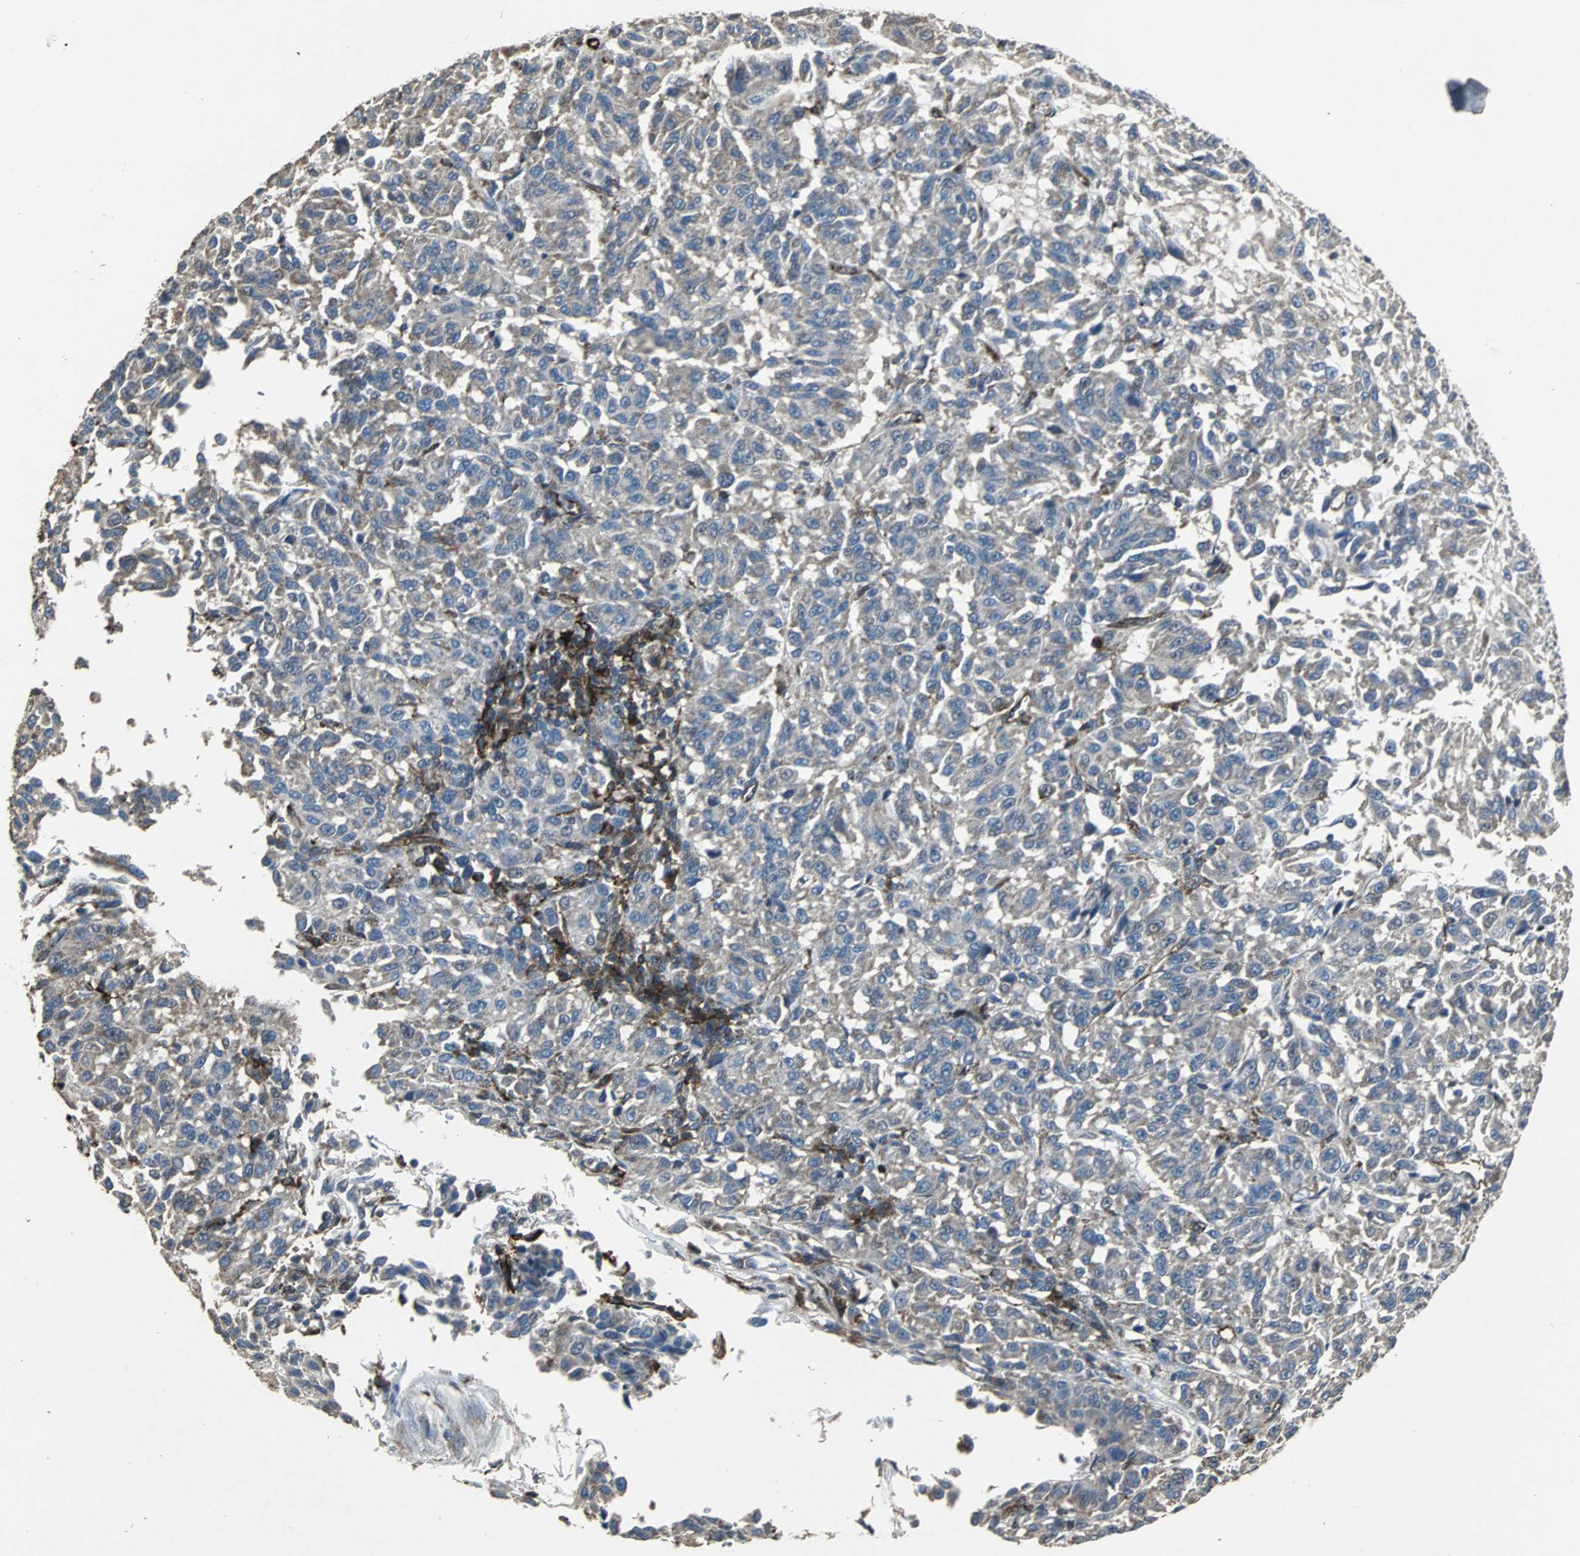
{"staining": {"intensity": "negative", "quantity": "none", "location": "none"}, "tissue": "melanoma", "cell_type": "Tumor cells", "image_type": "cancer", "snomed": [{"axis": "morphology", "description": "Malignant melanoma, Metastatic site"}, {"axis": "topography", "description": "Lung"}], "caption": "This image is of melanoma stained with immunohistochemistry to label a protein in brown with the nuclei are counter-stained blue. There is no expression in tumor cells.", "gene": "F11R", "patient": {"sex": "male", "age": 64}}